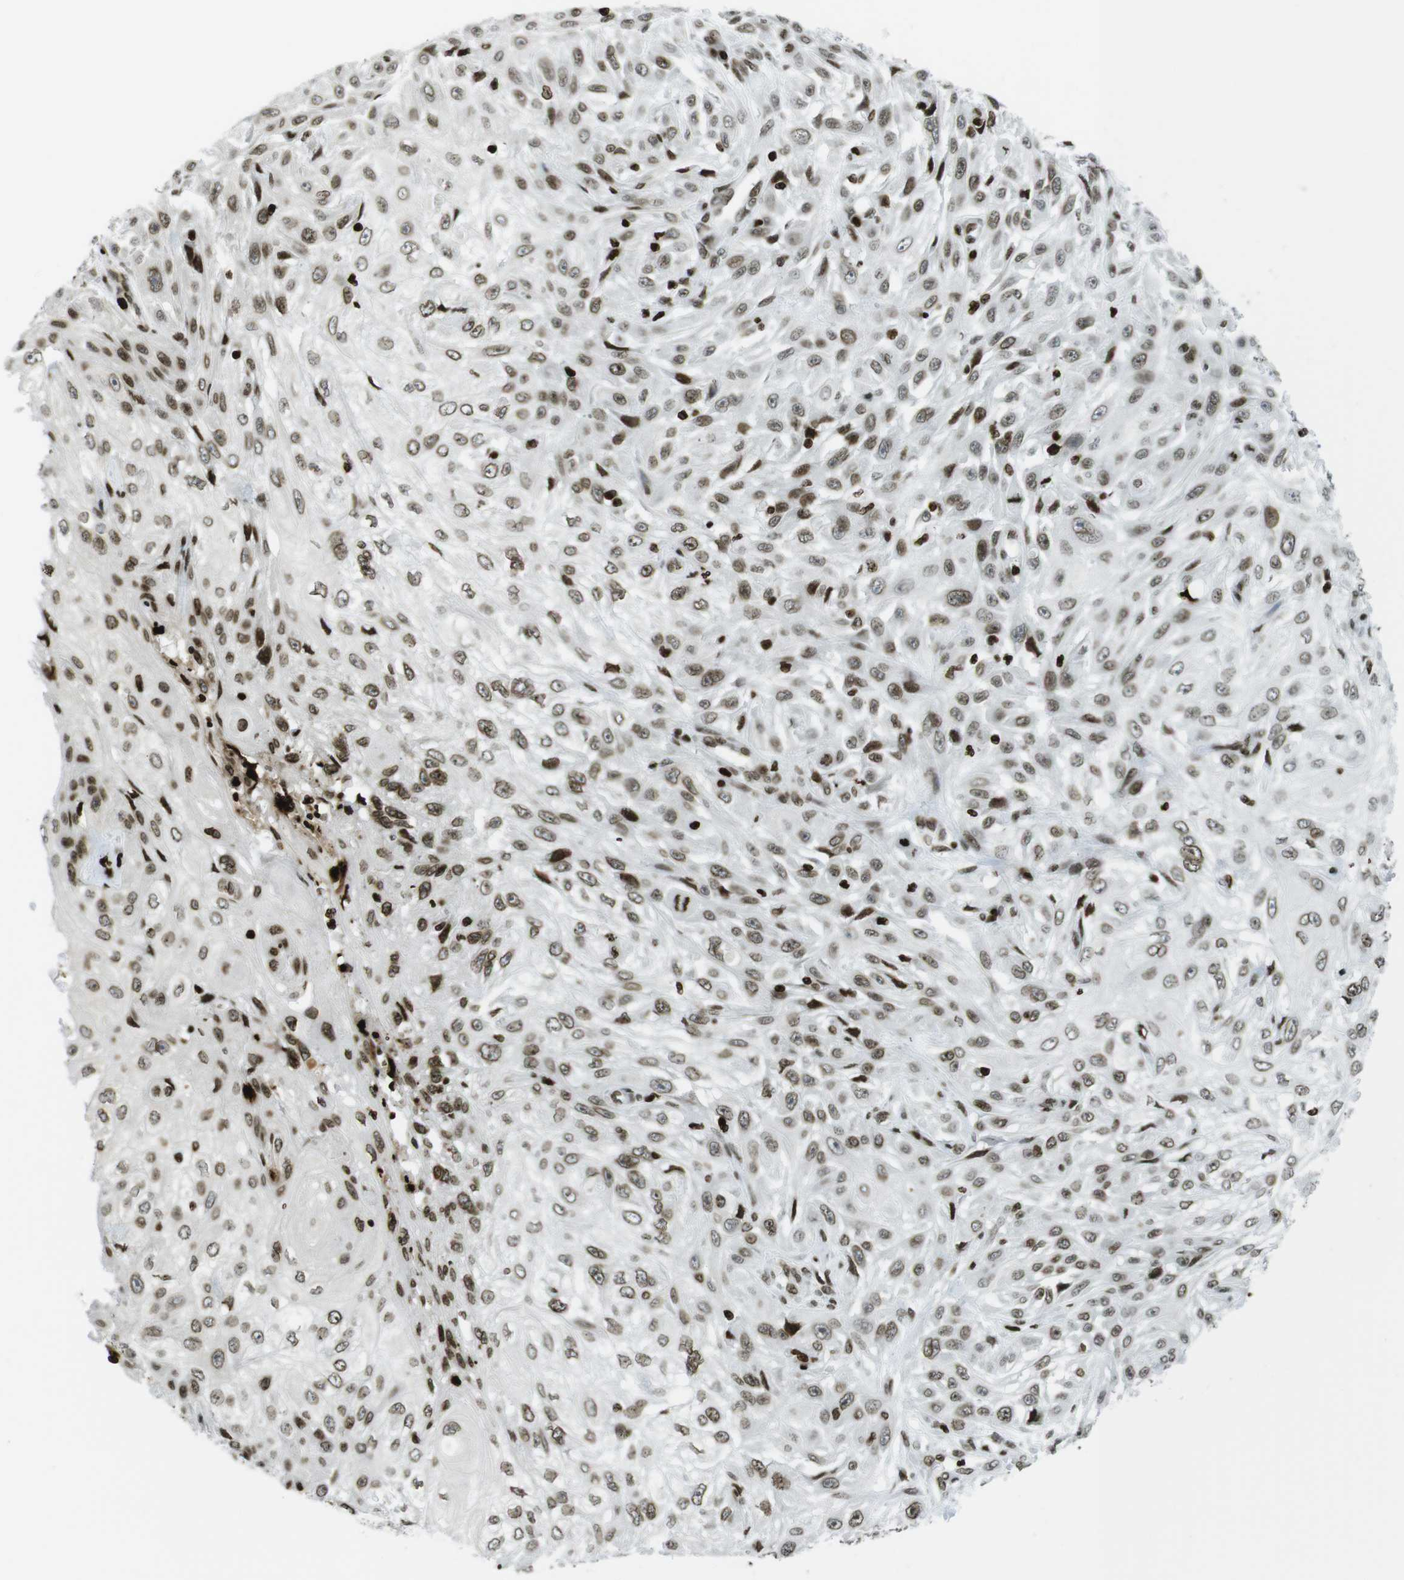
{"staining": {"intensity": "moderate", "quantity": ">75%", "location": "nuclear"}, "tissue": "skin cancer", "cell_type": "Tumor cells", "image_type": "cancer", "snomed": [{"axis": "morphology", "description": "Squamous cell carcinoma, NOS"}, {"axis": "topography", "description": "Skin"}], "caption": "Moderate nuclear protein positivity is identified in approximately >75% of tumor cells in skin squamous cell carcinoma.", "gene": "H2AC8", "patient": {"sex": "male", "age": 75}}